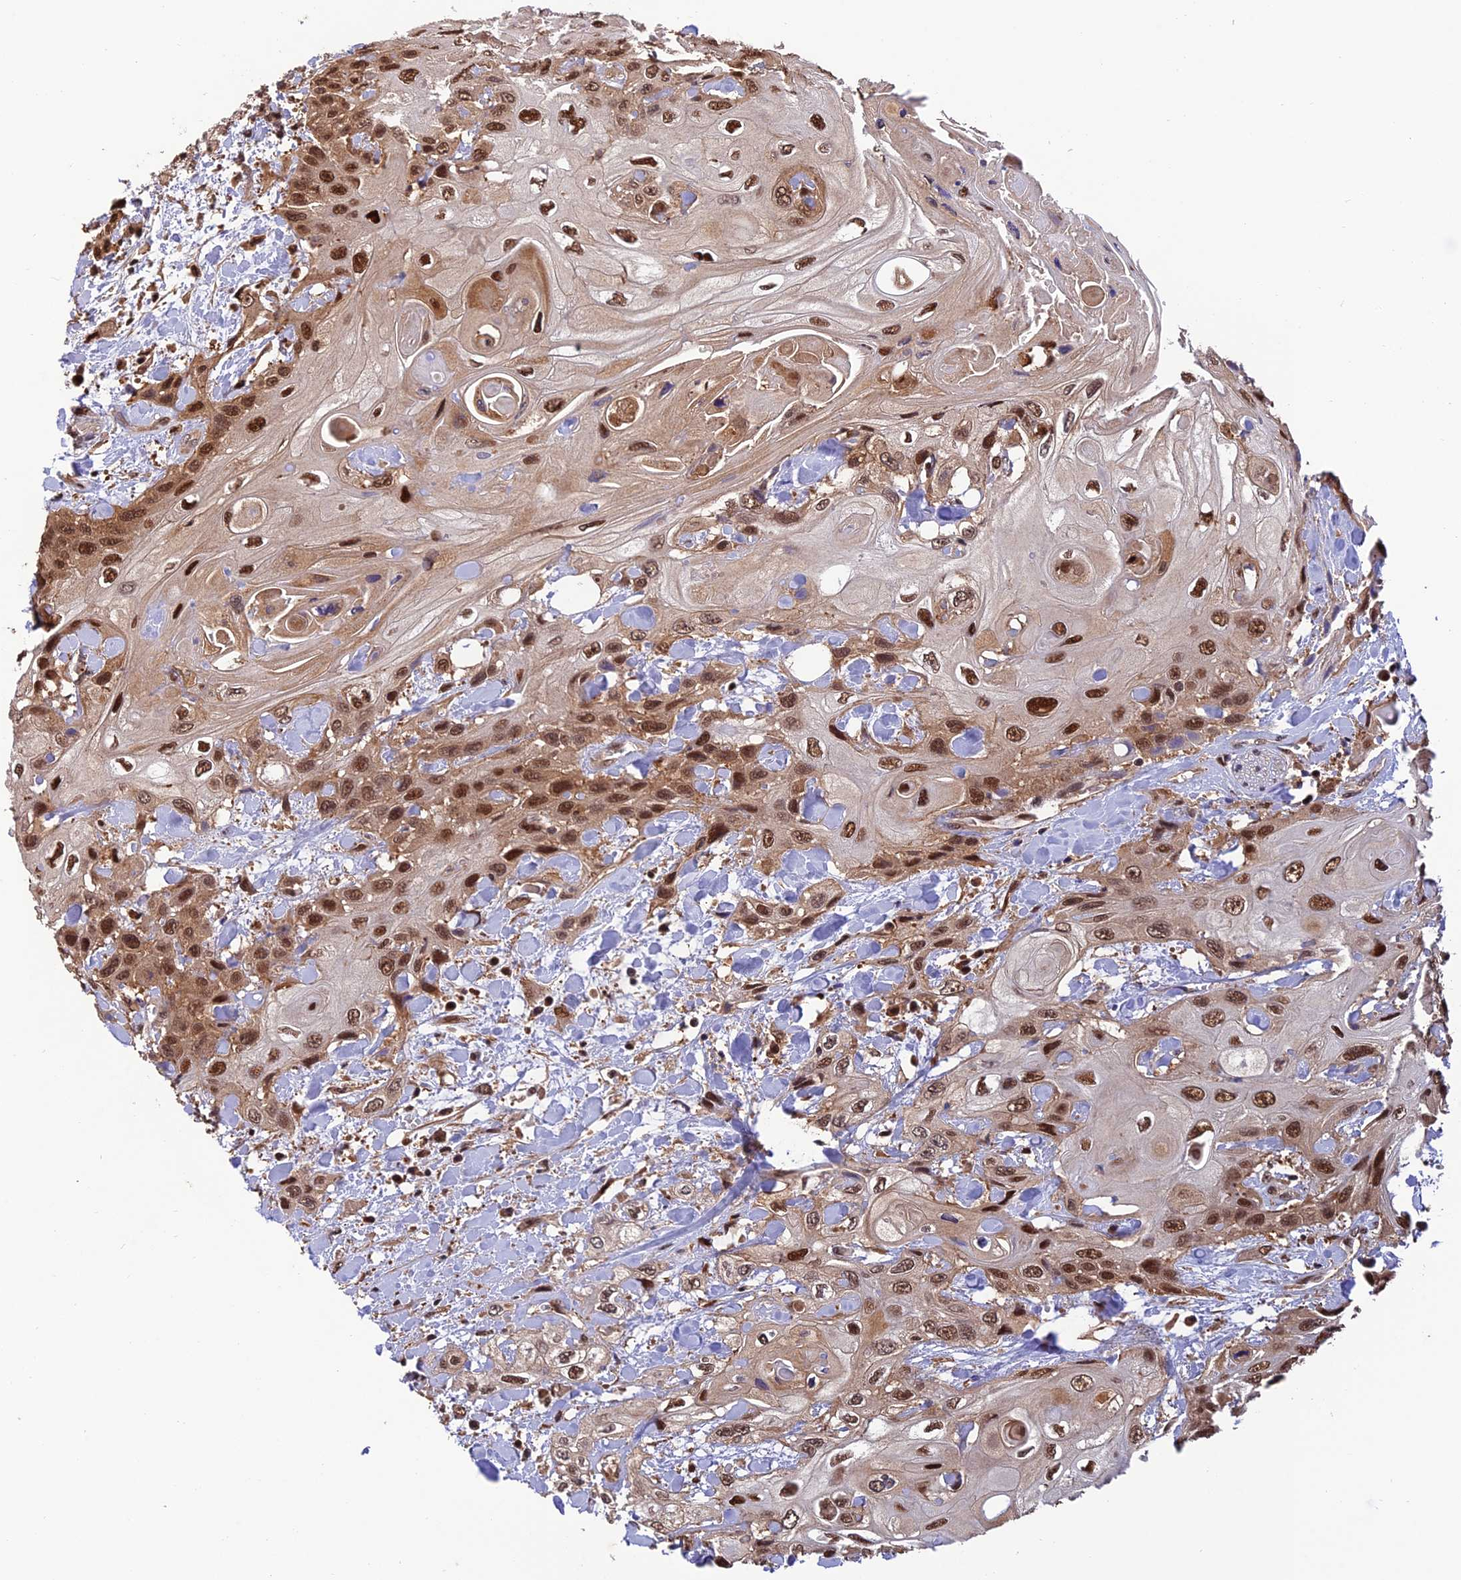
{"staining": {"intensity": "strong", "quantity": ">75%", "location": "nuclear"}, "tissue": "head and neck cancer", "cell_type": "Tumor cells", "image_type": "cancer", "snomed": [{"axis": "morphology", "description": "Squamous cell carcinoma, NOS"}, {"axis": "topography", "description": "Head-Neck"}], "caption": "The micrograph reveals a brown stain indicating the presence of a protein in the nuclear of tumor cells in head and neck squamous cell carcinoma.", "gene": "PSMB3", "patient": {"sex": "female", "age": 43}}